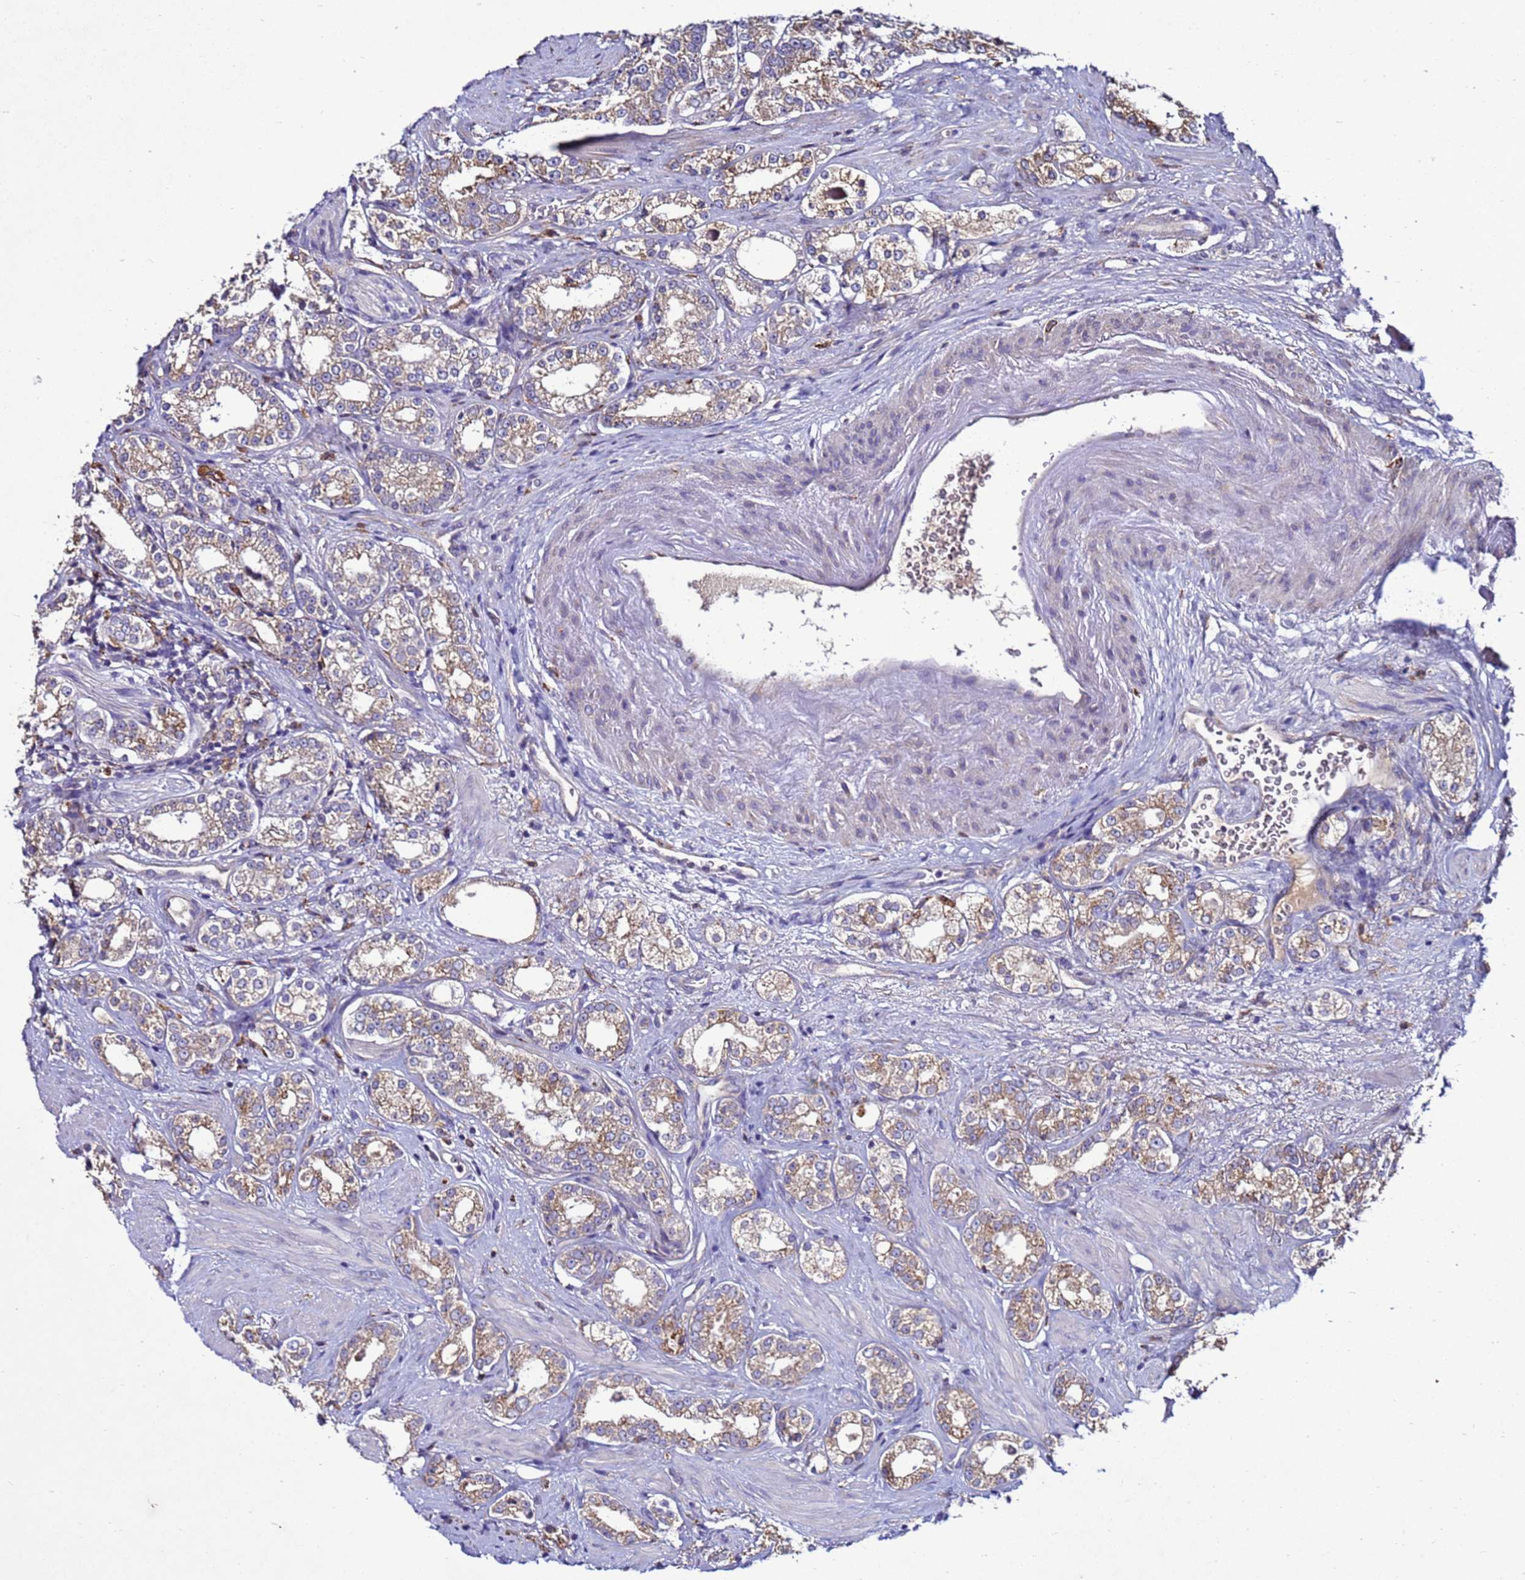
{"staining": {"intensity": "moderate", "quantity": ">75%", "location": "cytoplasmic/membranous"}, "tissue": "prostate cancer", "cell_type": "Tumor cells", "image_type": "cancer", "snomed": [{"axis": "morphology", "description": "Normal tissue, NOS"}, {"axis": "morphology", "description": "Adenocarcinoma, High grade"}, {"axis": "topography", "description": "Prostate"}], "caption": "Protein analysis of prostate cancer (high-grade adenocarcinoma) tissue displays moderate cytoplasmic/membranous positivity in approximately >75% of tumor cells.", "gene": "ANTKMT", "patient": {"sex": "male", "age": 83}}